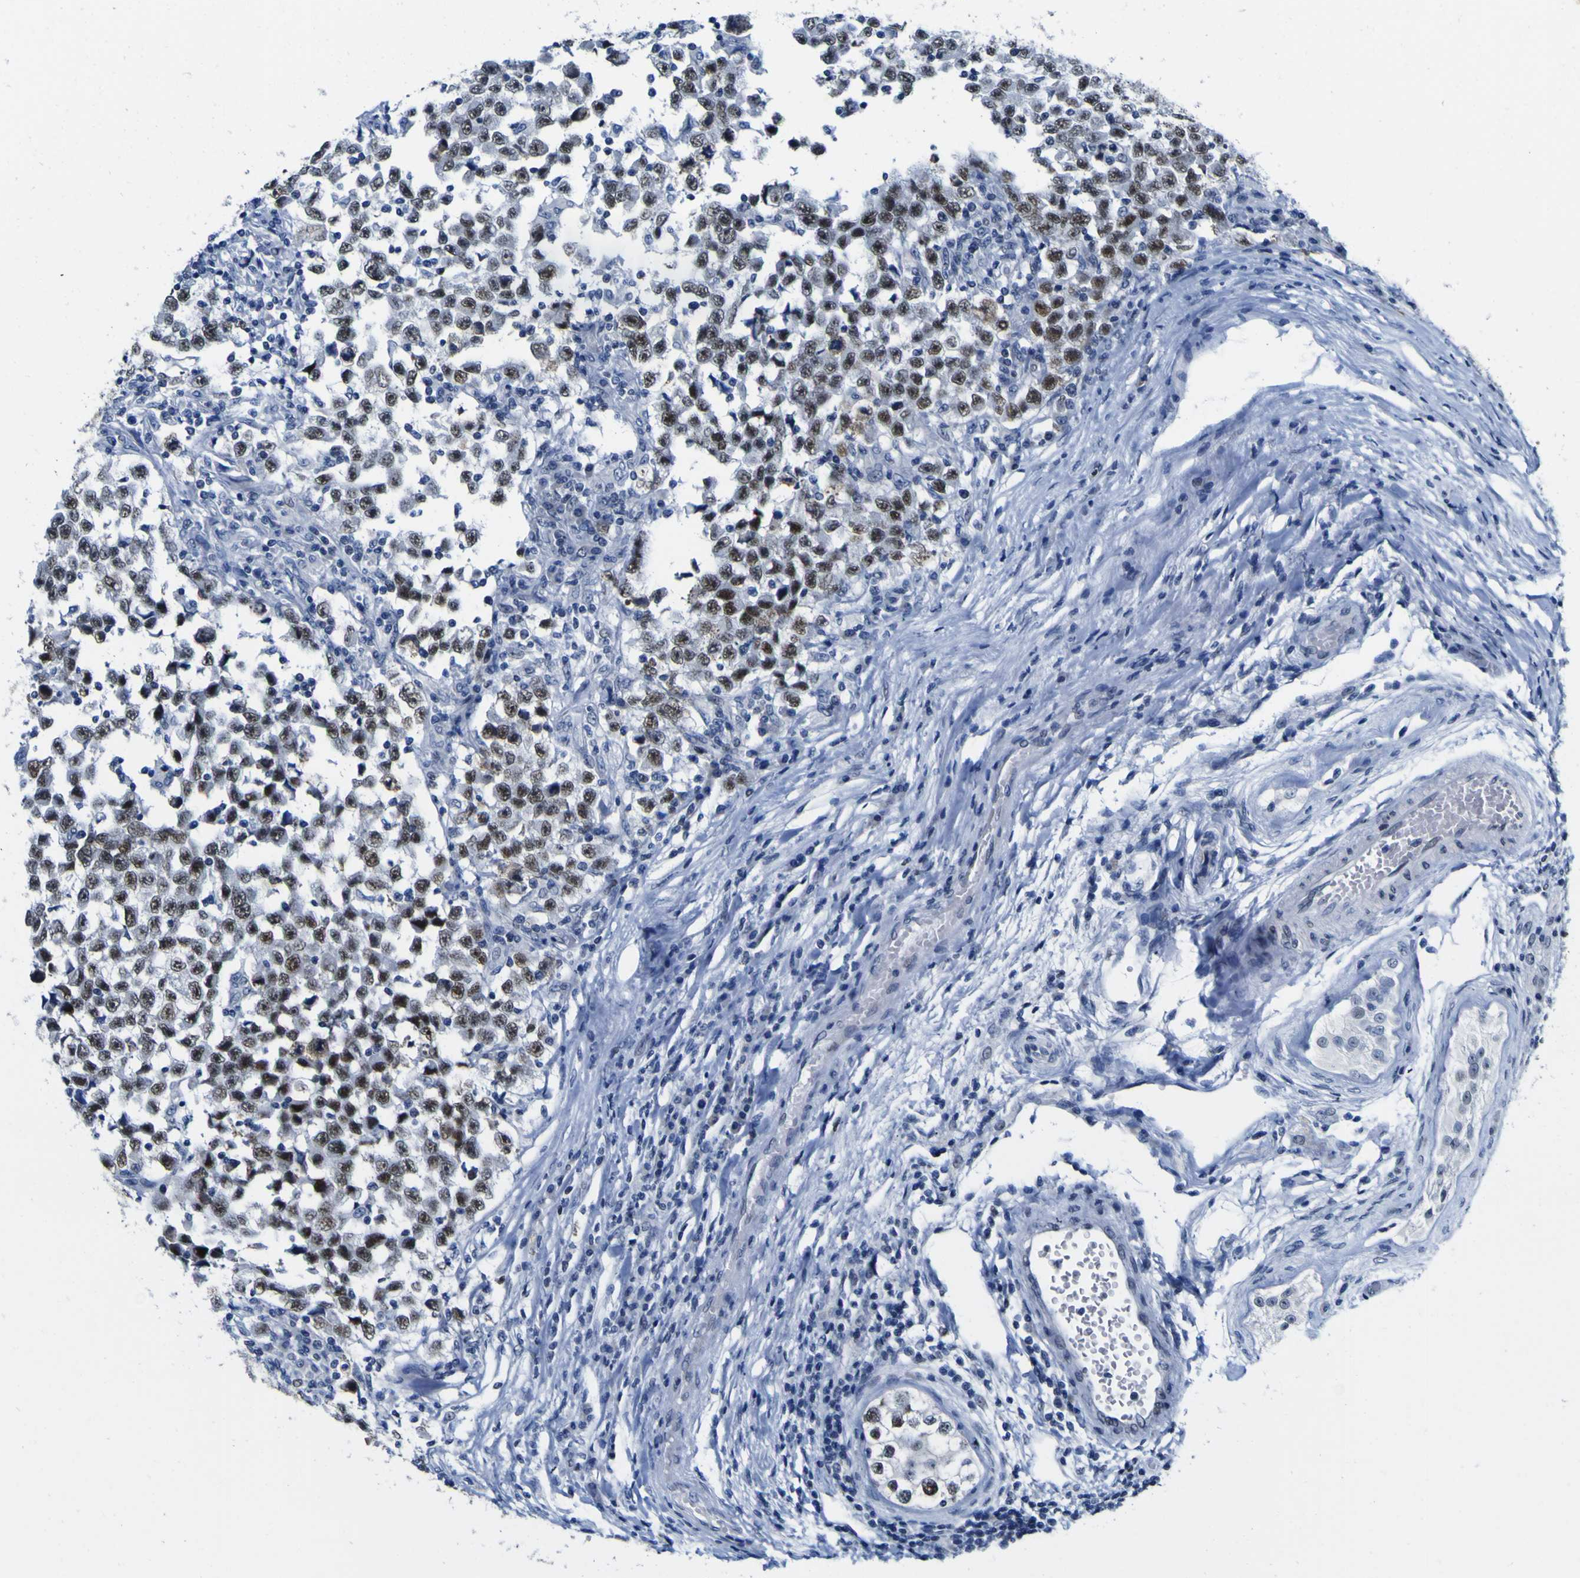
{"staining": {"intensity": "strong", "quantity": "25%-75%", "location": "nuclear"}, "tissue": "testis cancer", "cell_type": "Tumor cells", "image_type": "cancer", "snomed": [{"axis": "morphology", "description": "Carcinoma, Embryonal, NOS"}, {"axis": "topography", "description": "Testis"}], "caption": "DAB (3,3'-diaminobenzidine) immunohistochemical staining of testis cancer demonstrates strong nuclear protein expression in approximately 25%-75% of tumor cells.", "gene": "MBD3", "patient": {"sex": "male", "age": 21}}